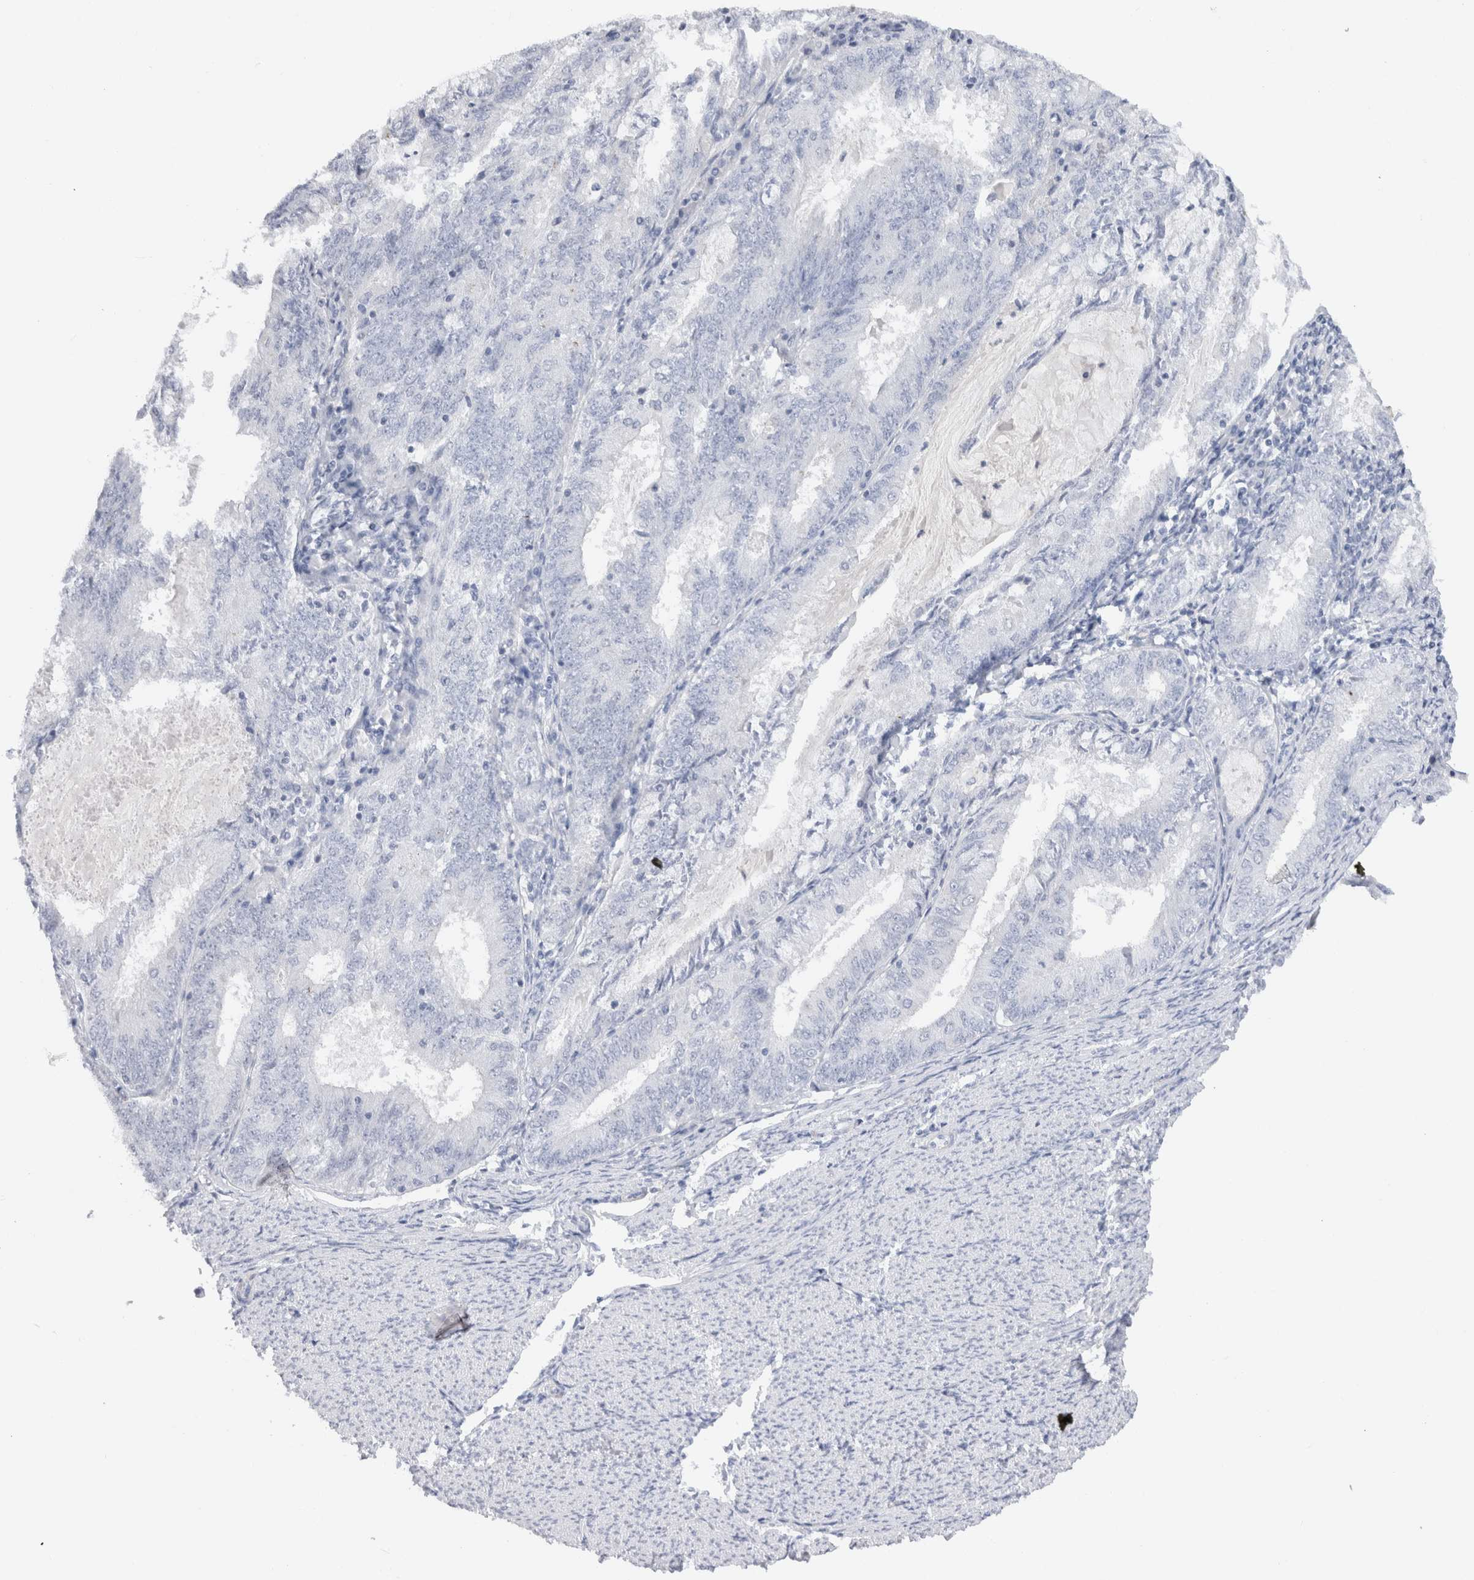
{"staining": {"intensity": "negative", "quantity": "none", "location": "none"}, "tissue": "endometrial cancer", "cell_type": "Tumor cells", "image_type": "cancer", "snomed": [{"axis": "morphology", "description": "Adenocarcinoma, NOS"}, {"axis": "topography", "description": "Endometrium"}], "caption": "This is an immunohistochemistry histopathology image of human endometrial cancer. There is no expression in tumor cells.", "gene": "C9orf50", "patient": {"sex": "female", "age": 57}}